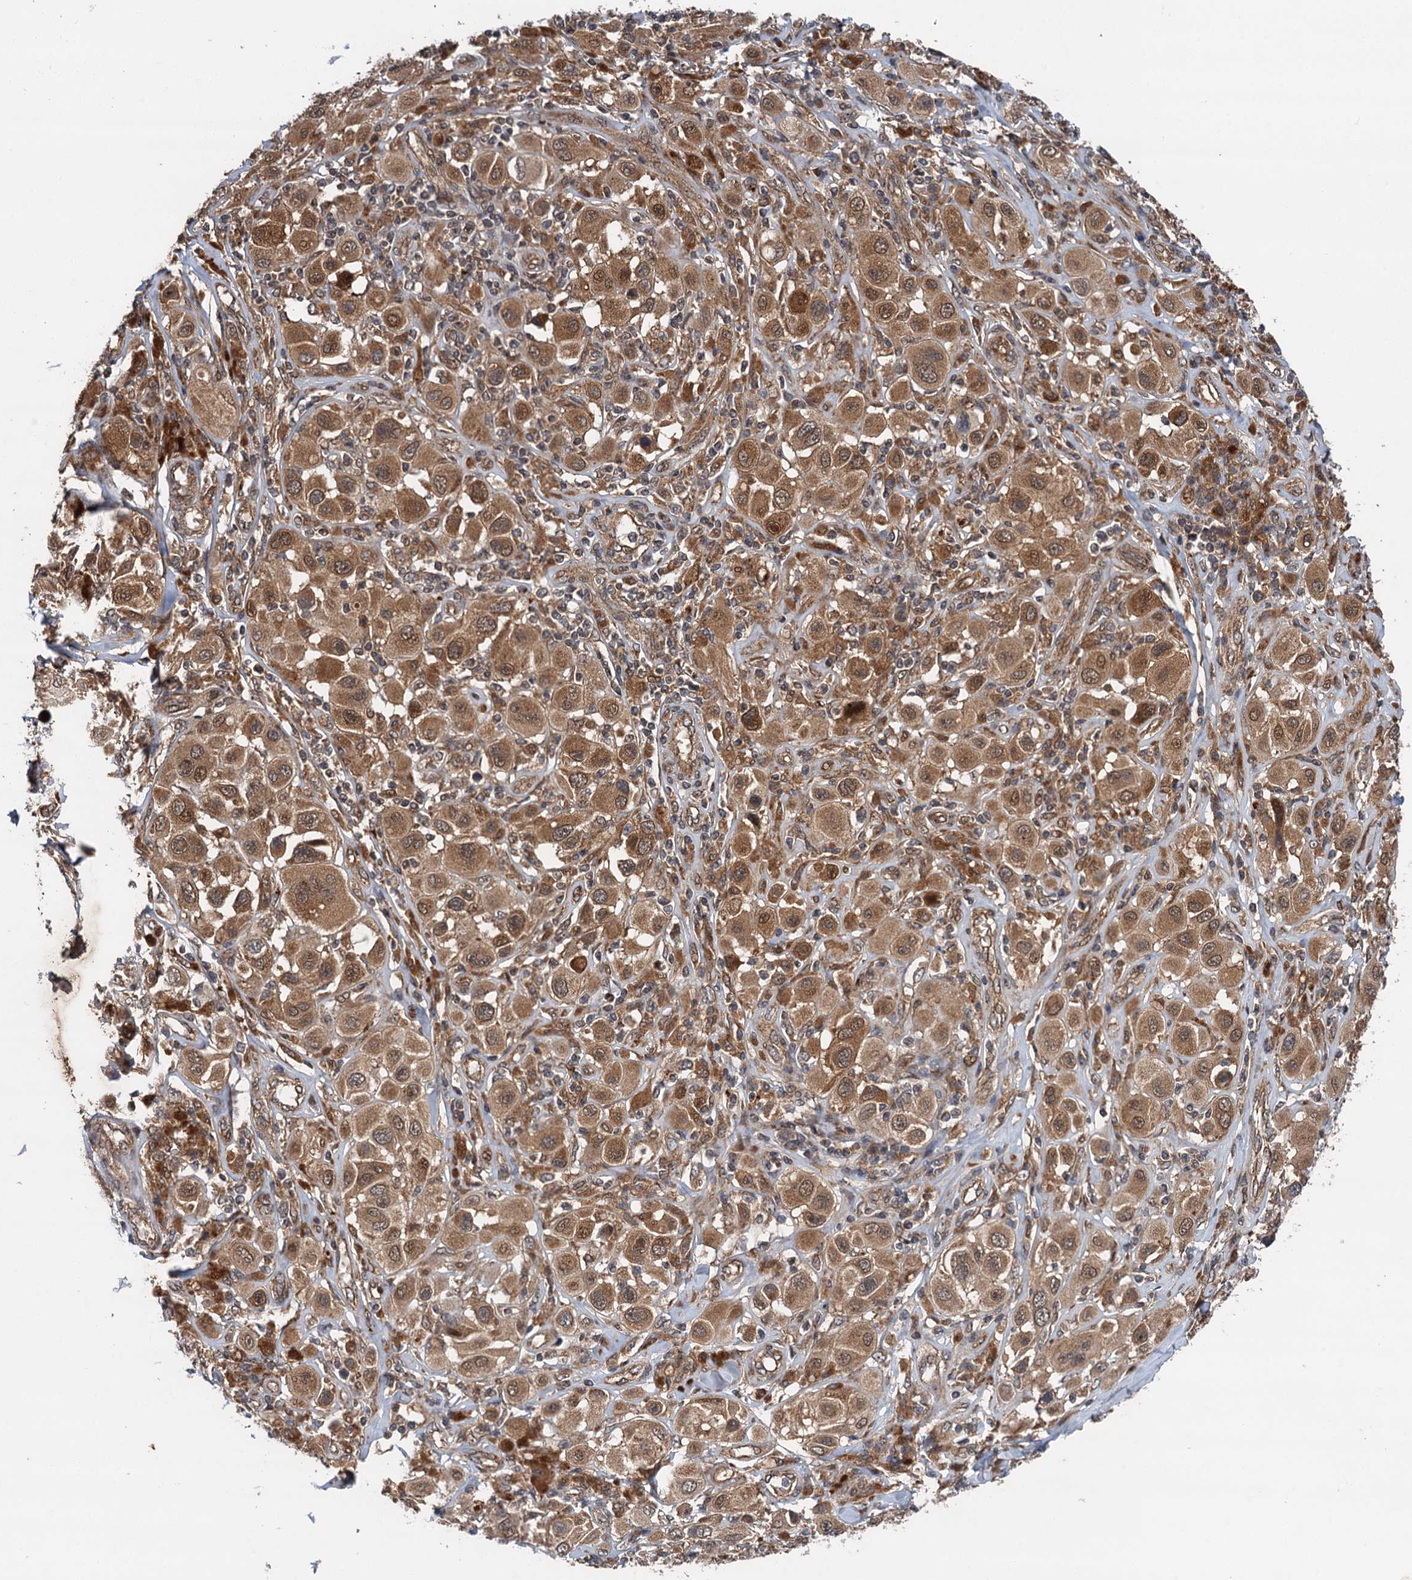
{"staining": {"intensity": "moderate", "quantity": ">75%", "location": "cytoplasmic/membranous,nuclear"}, "tissue": "melanoma", "cell_type": "Tumor cells", "image_type": "cancer", "snomed": [{"axis": "morphology", "description": "Malignant melanoma, Metastatic site"}, {"axis": "topography", "description": "Skin"}], "caption": "DAB immunohistochemical staining of human melanoma shows moderate cytoplasmic/membranous and nuclear protein staining in approximately >75% of tumor cells. (DAB (3,3'-diaminobenzidine) IHC with brightfield microscopy, high magnification).", "gene": "NLRP10", "patient": {"sex": "male", "age": 41}}